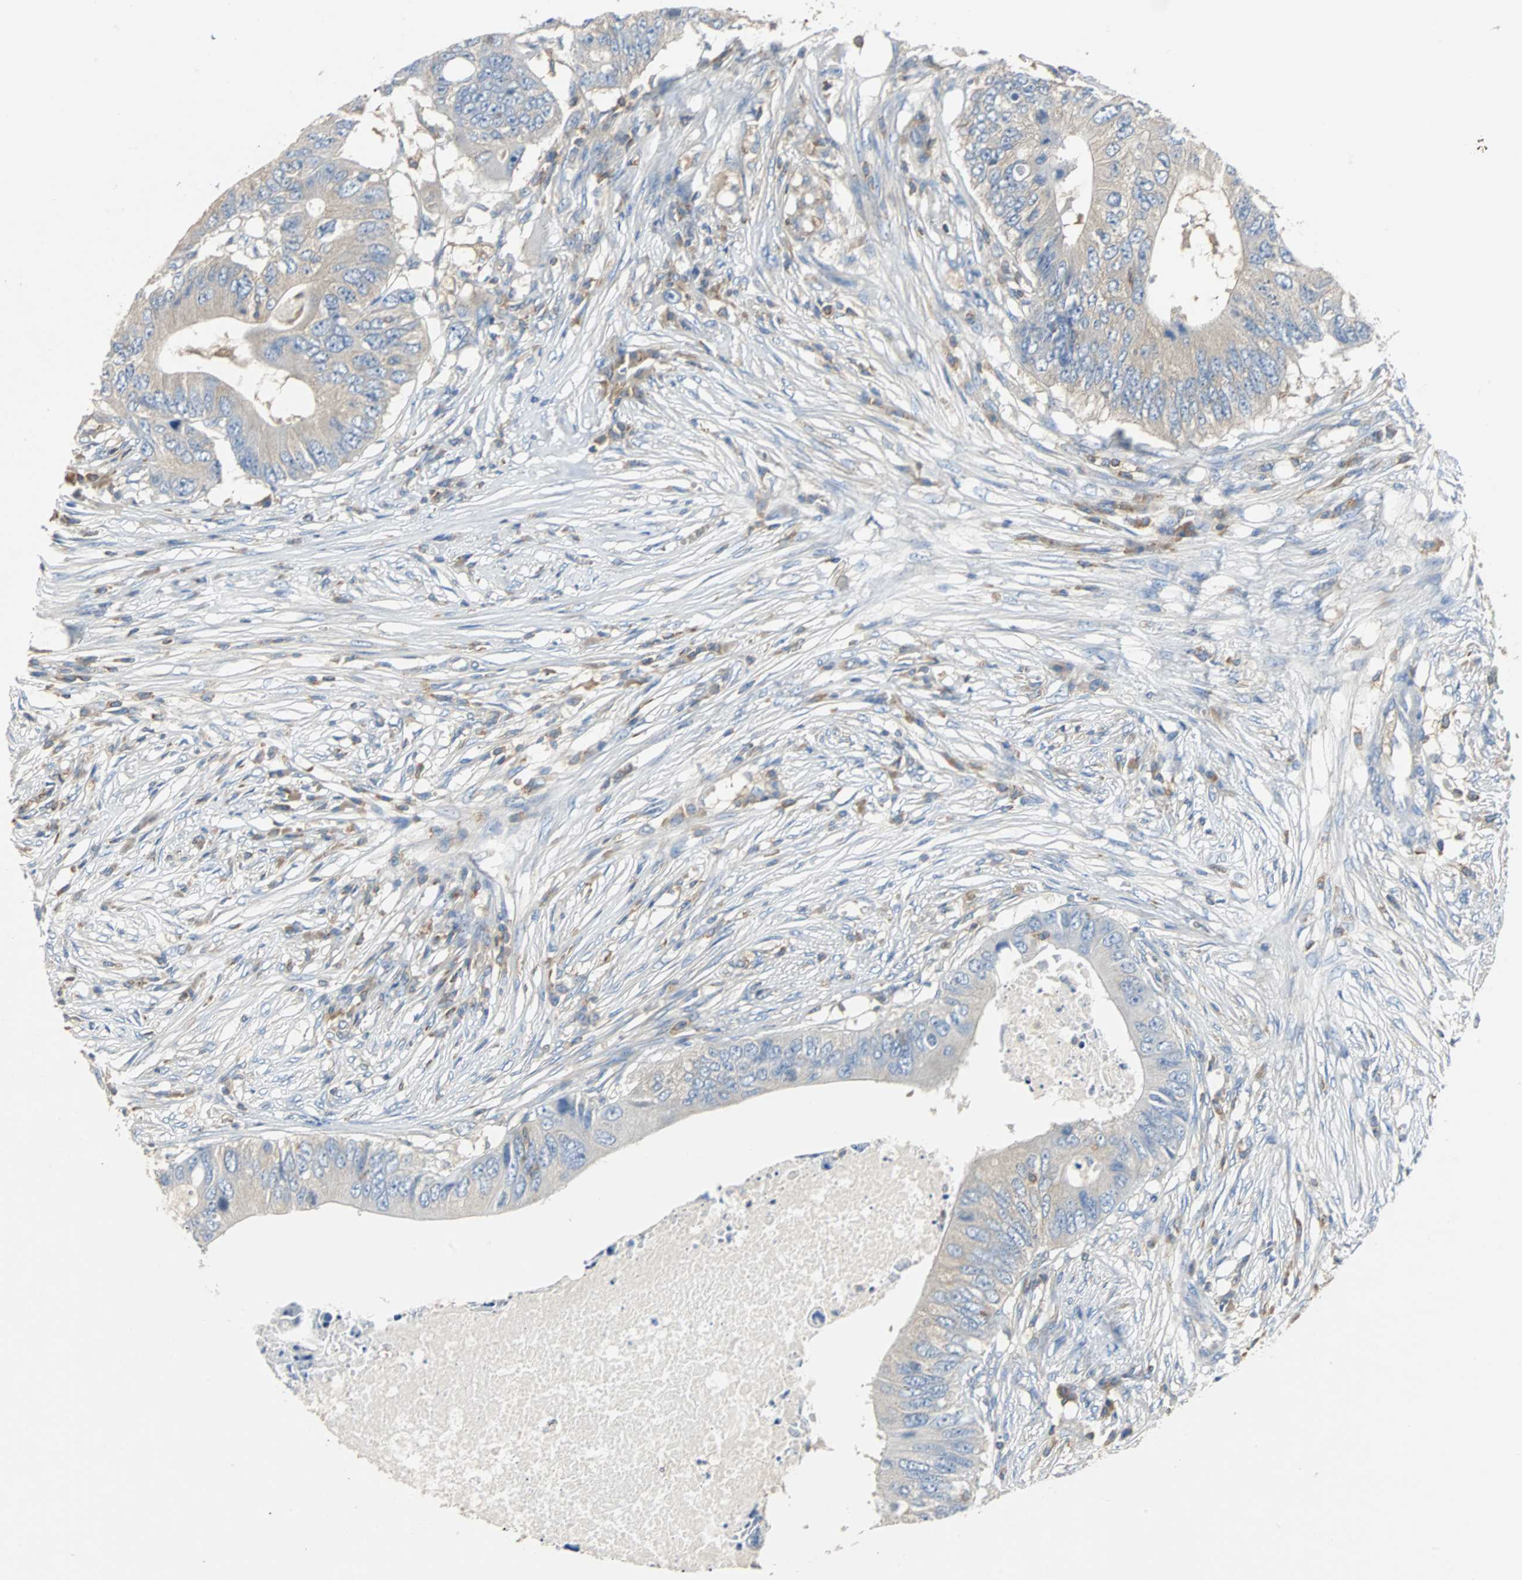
{"staining": {"intensity": "negative", "quantity": "none", "location": "none"}, "tissue": "colorectal cancer", "cell_type": "Tumor cells", "image_type": "cancer", "snomed": [{"axis": "morphology", "description": "Adenocarcinoma, NOS"}, {"axis": "topography", "description": "Colon"}], "caption": "This is an immunohistochemistry image of human colorectal cancer (adenocarcinoma). There is no staining in tumor cells.", "gene": "TSC22D4", "patient": {"sex": "male", "age": 71}}